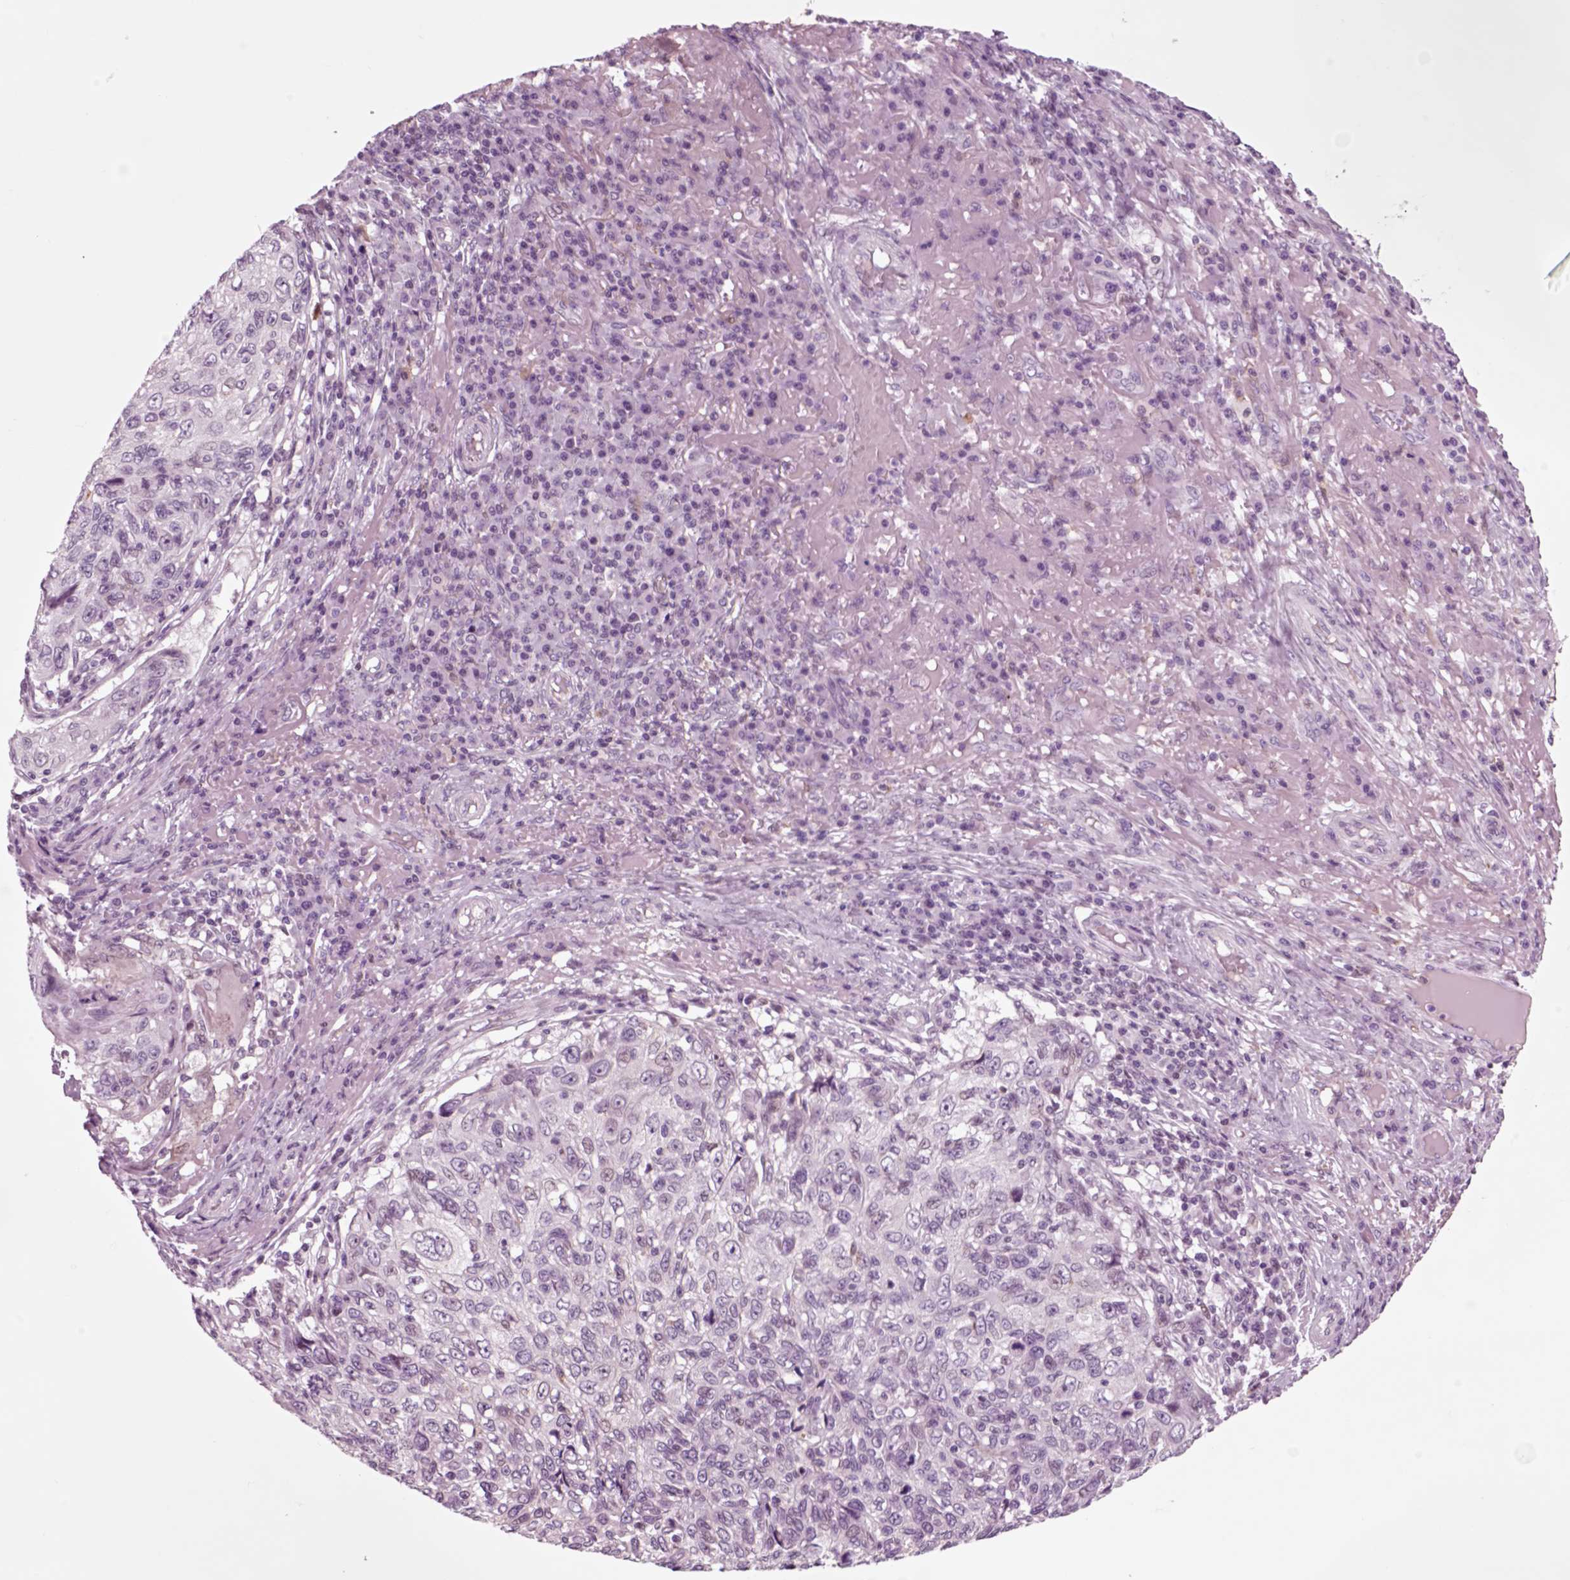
{"staining": {"intensity": "negative", "quantity": "none", "location": "none"}, "tissue": "skin cancer", "cell_type": "Tumor cells", "image_type": "cancer", "snomed": [{"axis": "morphology", "description": "Squamous cell carcinoma, NOS"}, {"axis": "topography", "description": "Skin"}], "caption": "Tumor cells show no significant protein staining in skin cancer (squamous cell carcinoma). The staining is performed using DAB brown chromogen with nuclei counter-stained in using hematoxylin.", "gene": "CHGB", "patient": {"sex": "male", "age": 92}}